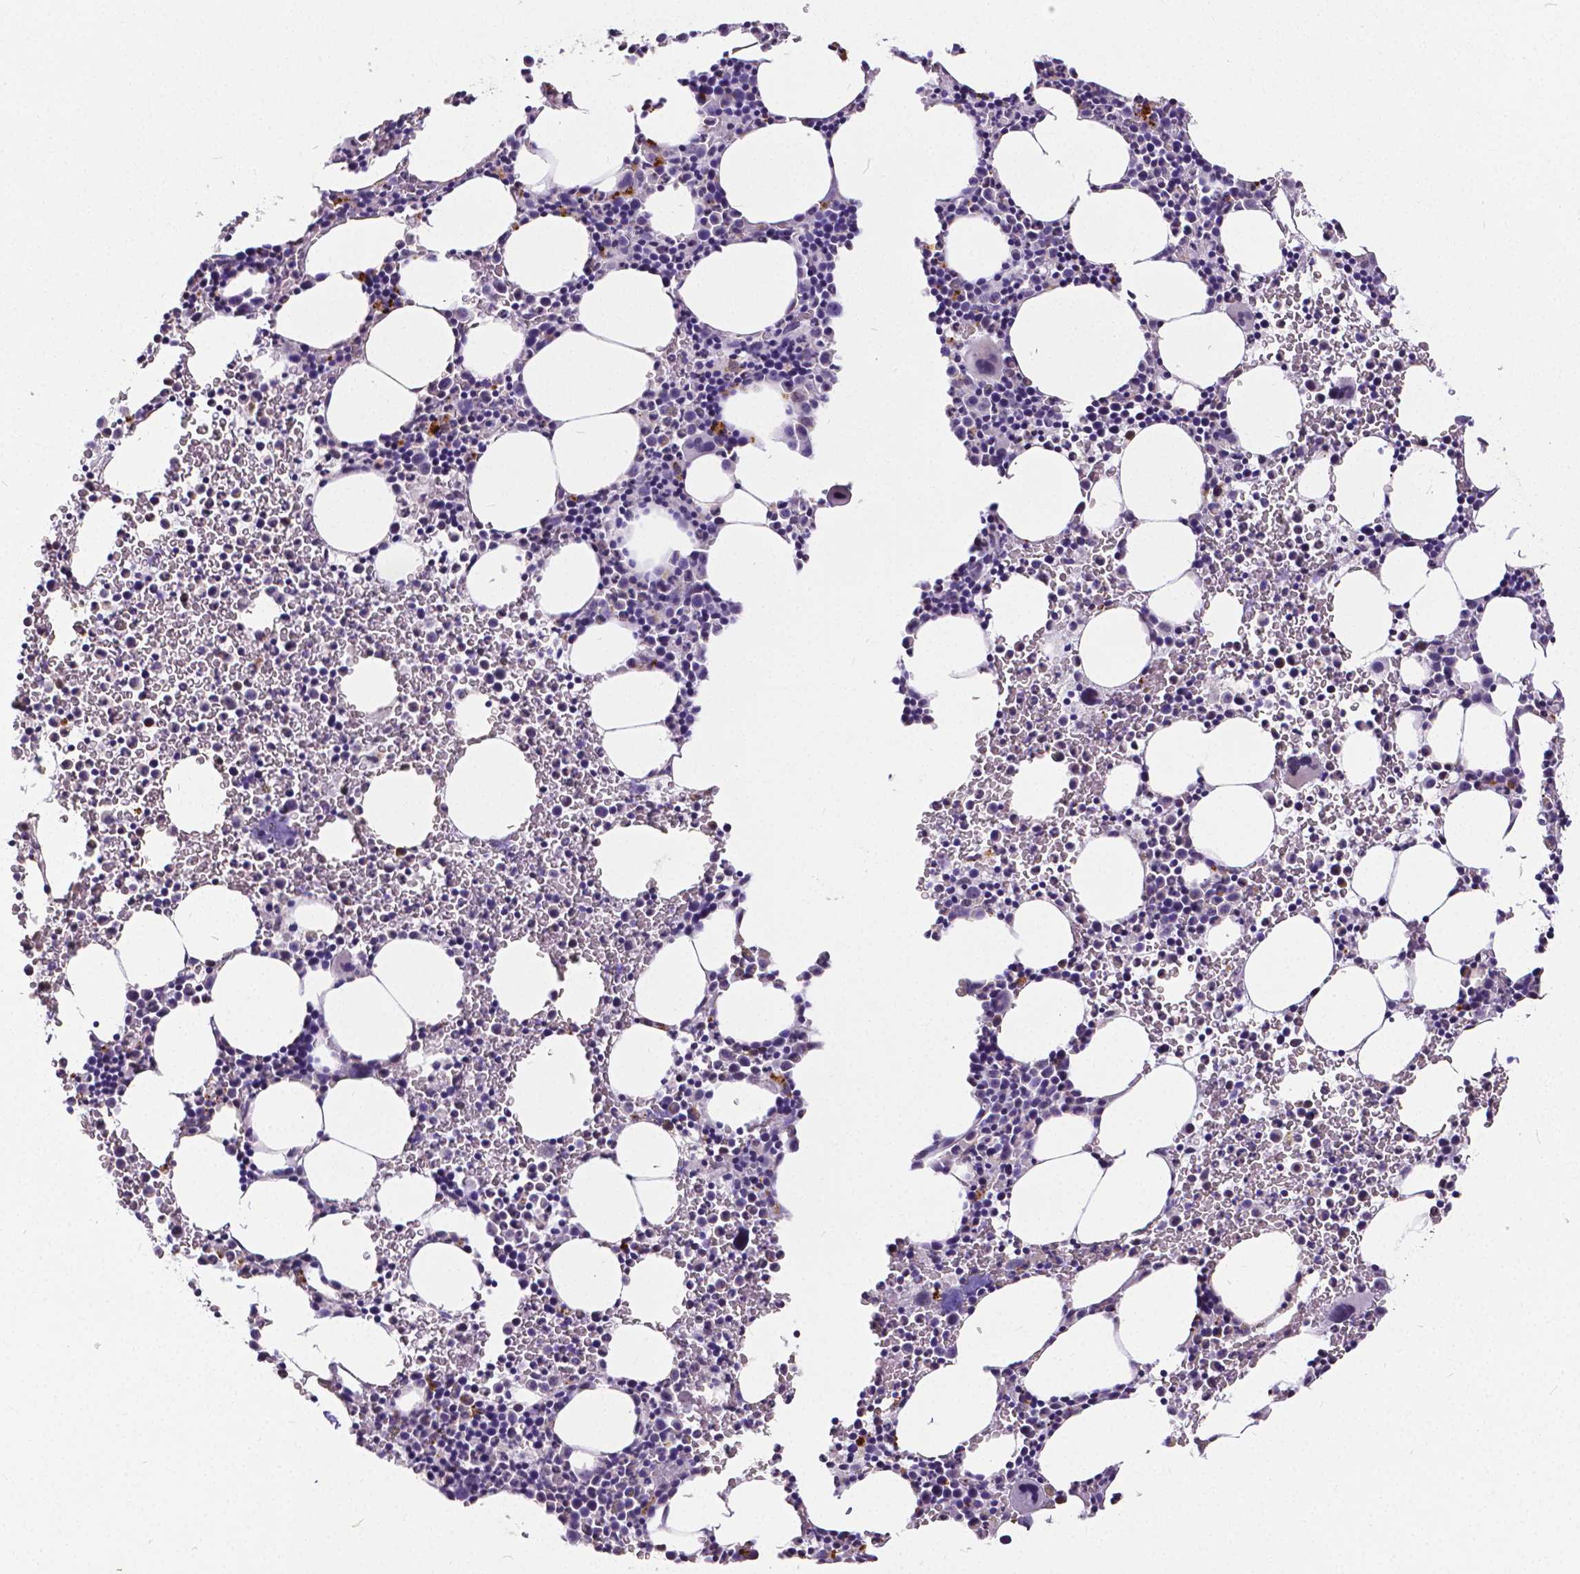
{"staining": {"intensity": "moderate", "quantity": "<25%", "location": "cytoplasmic/membranous"}, "tissue": "bone marrow", "cell_type": "Hematopoietic cells", "image_type": "normal", "snomed": [{"axis": "morphology", "description": "Normal tissue, NOS"}, {"axis": "topography", "description": "Bone marrow"}], "caption": "Protein expression analysis of normal bone marrow demonstrates moderate cytoplasmic/membranous positivity in about <25% of hematopoietic cells.", "gene": "OCLN", "patient": {"sex": "male", "age": 58}}